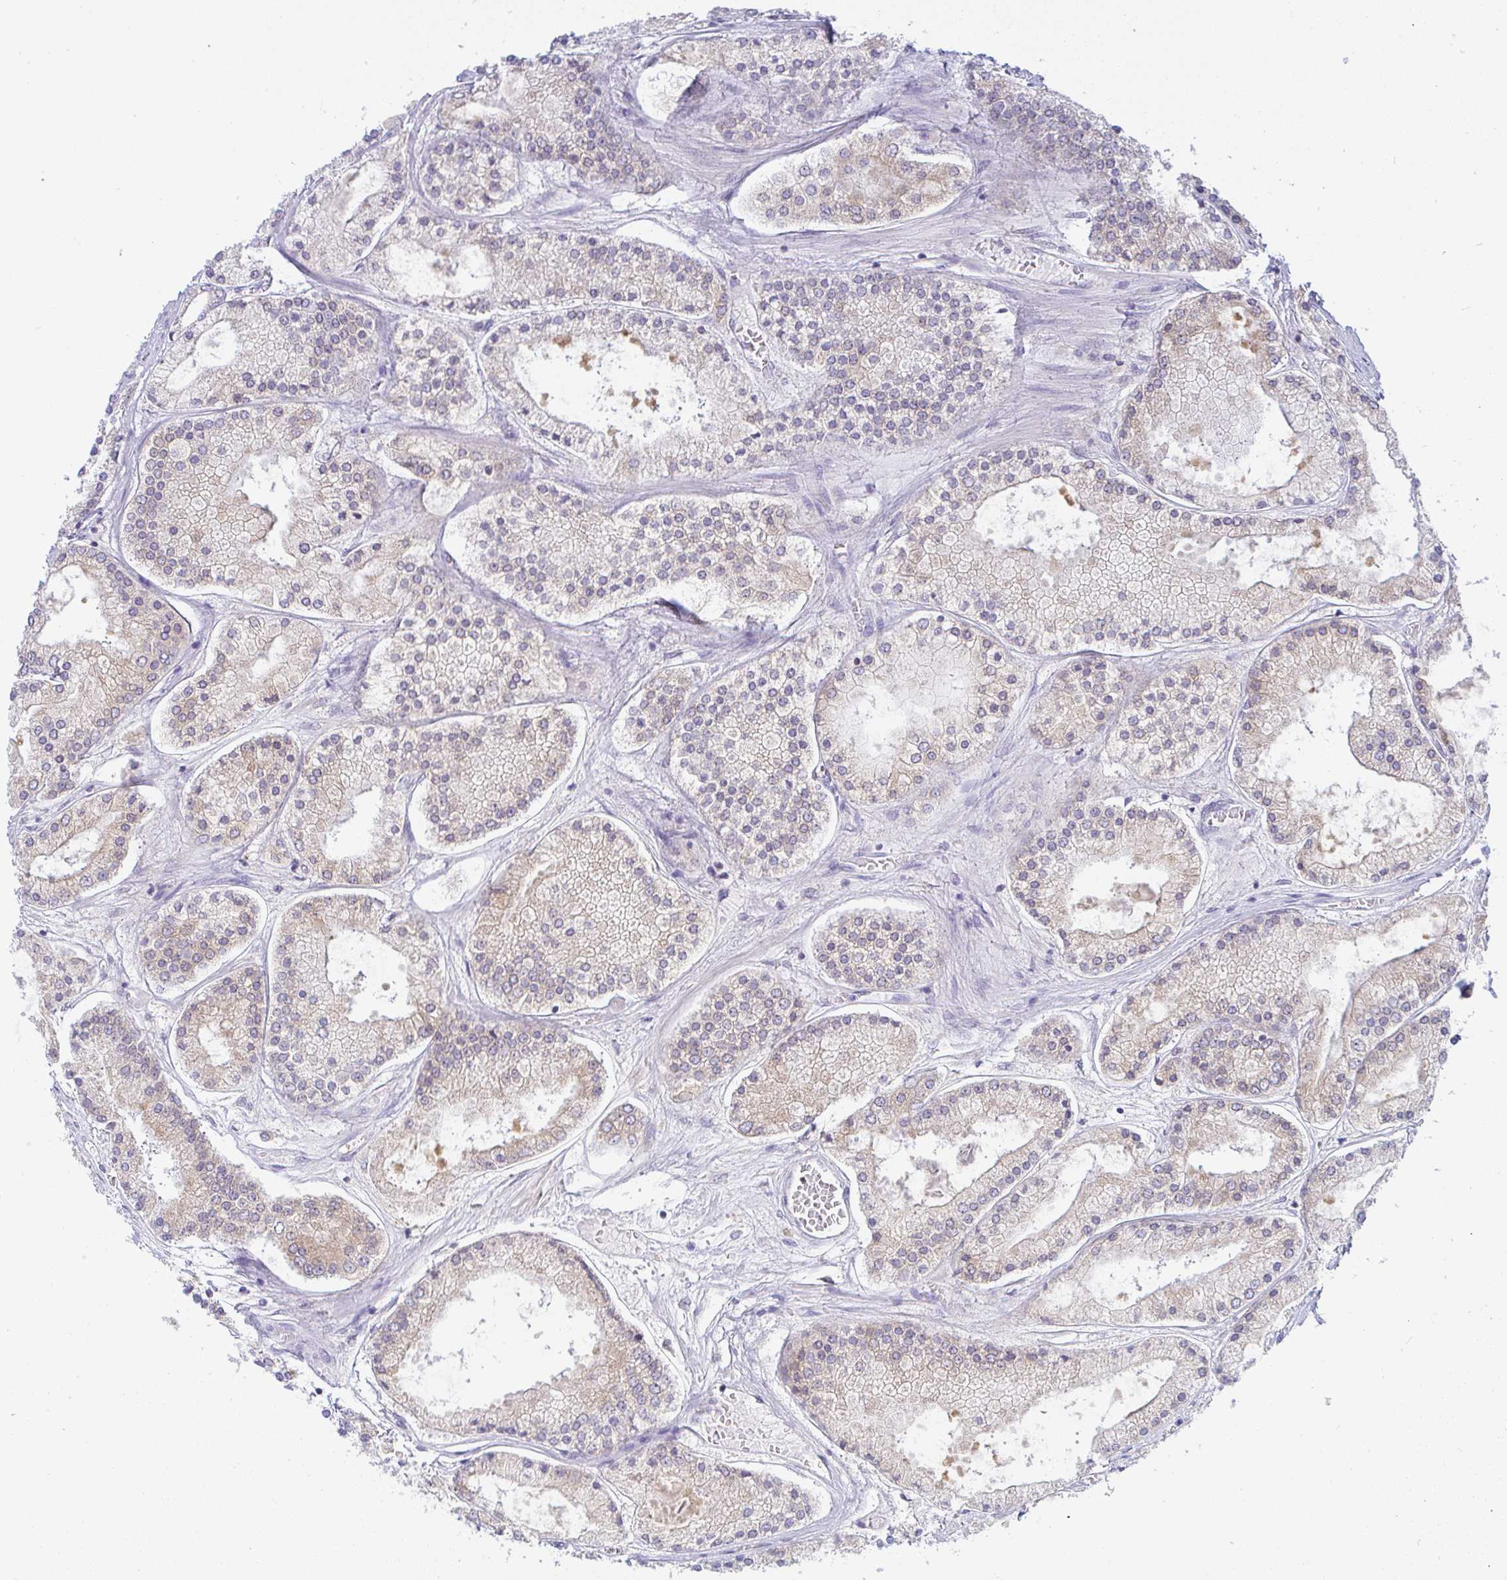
{"staining": {"intensity": "moderate", "quantity": "25%-75%", "location": "cytoplasmic/membranous"}, "tissue": "prostate cancer", "cell_type": "Tumor cells", "image_type": "cancer", "snomed": [{"axis": "morphology", "description": "Adenocarcinoma, High grade"}, {"axis": "topography", "description": "Prostate"}], "caption": "Immunohistochemical staining of prostate cancer reveals medium levels of moderate cytoplasmic/membranous protein positivity in approximately 25%-75% of tumor cells. (Stains: DAB (3,3'-diaminobenzidine) in brown, nuclei in blue, Microscopy: brightfield microscopy at high magnification).", "gene": "DERL2", "patient": {"sex": "male", "age": 67}}